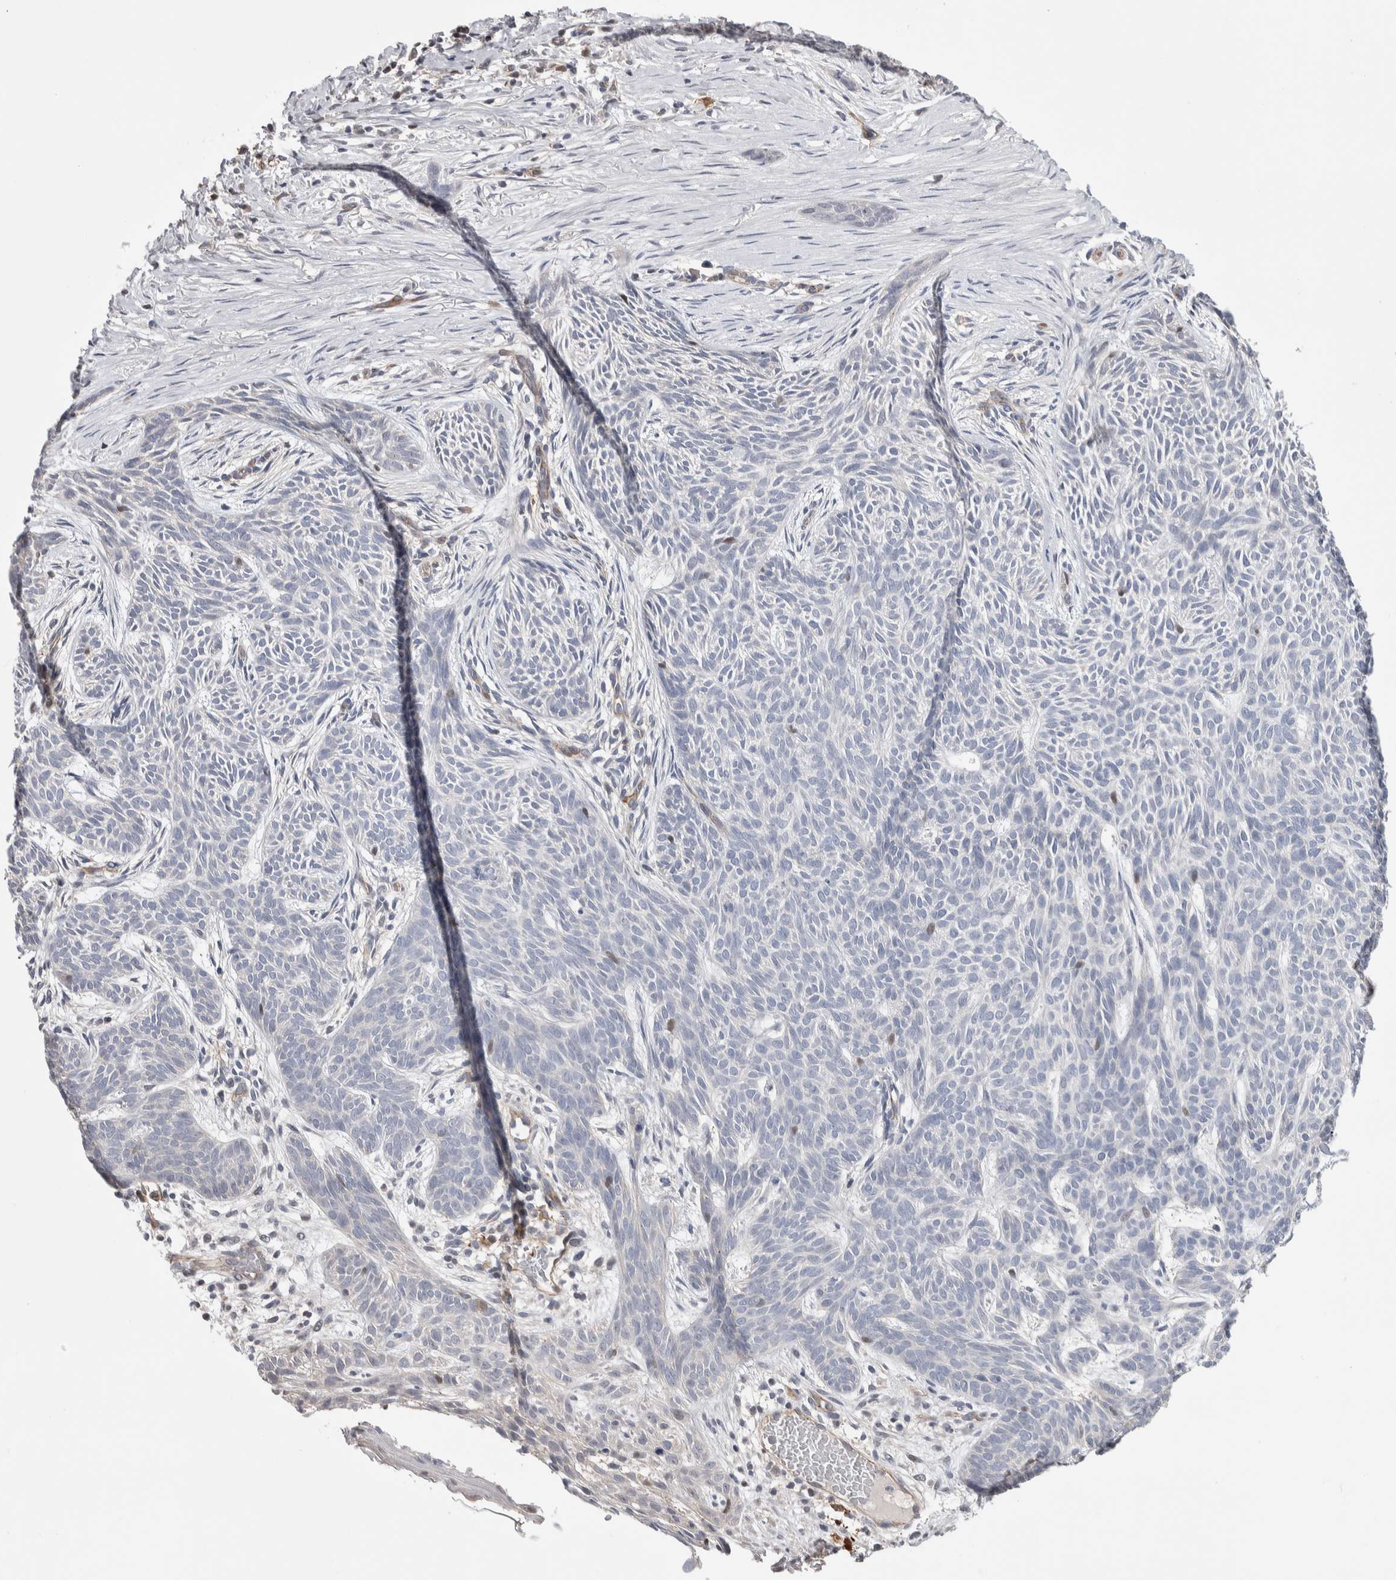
{"staining": {"intensity": "negative", "quantity": "none", "location": "none"}, "tissue": "skin cancer", "cell_type": "Tumor cells", "image_type": "cancer", "snomed": [{"axis": "morphology", "description": "Basal cell carcinoma"}, {"axis": "topography", "description": "Skin"}], "caption": "Tumor cells are negative for brown protein staining in skin cancer (basal cell carcinoma).", "gene": "ZBTB49", "patient": {"sex": "female", "age": 59}}